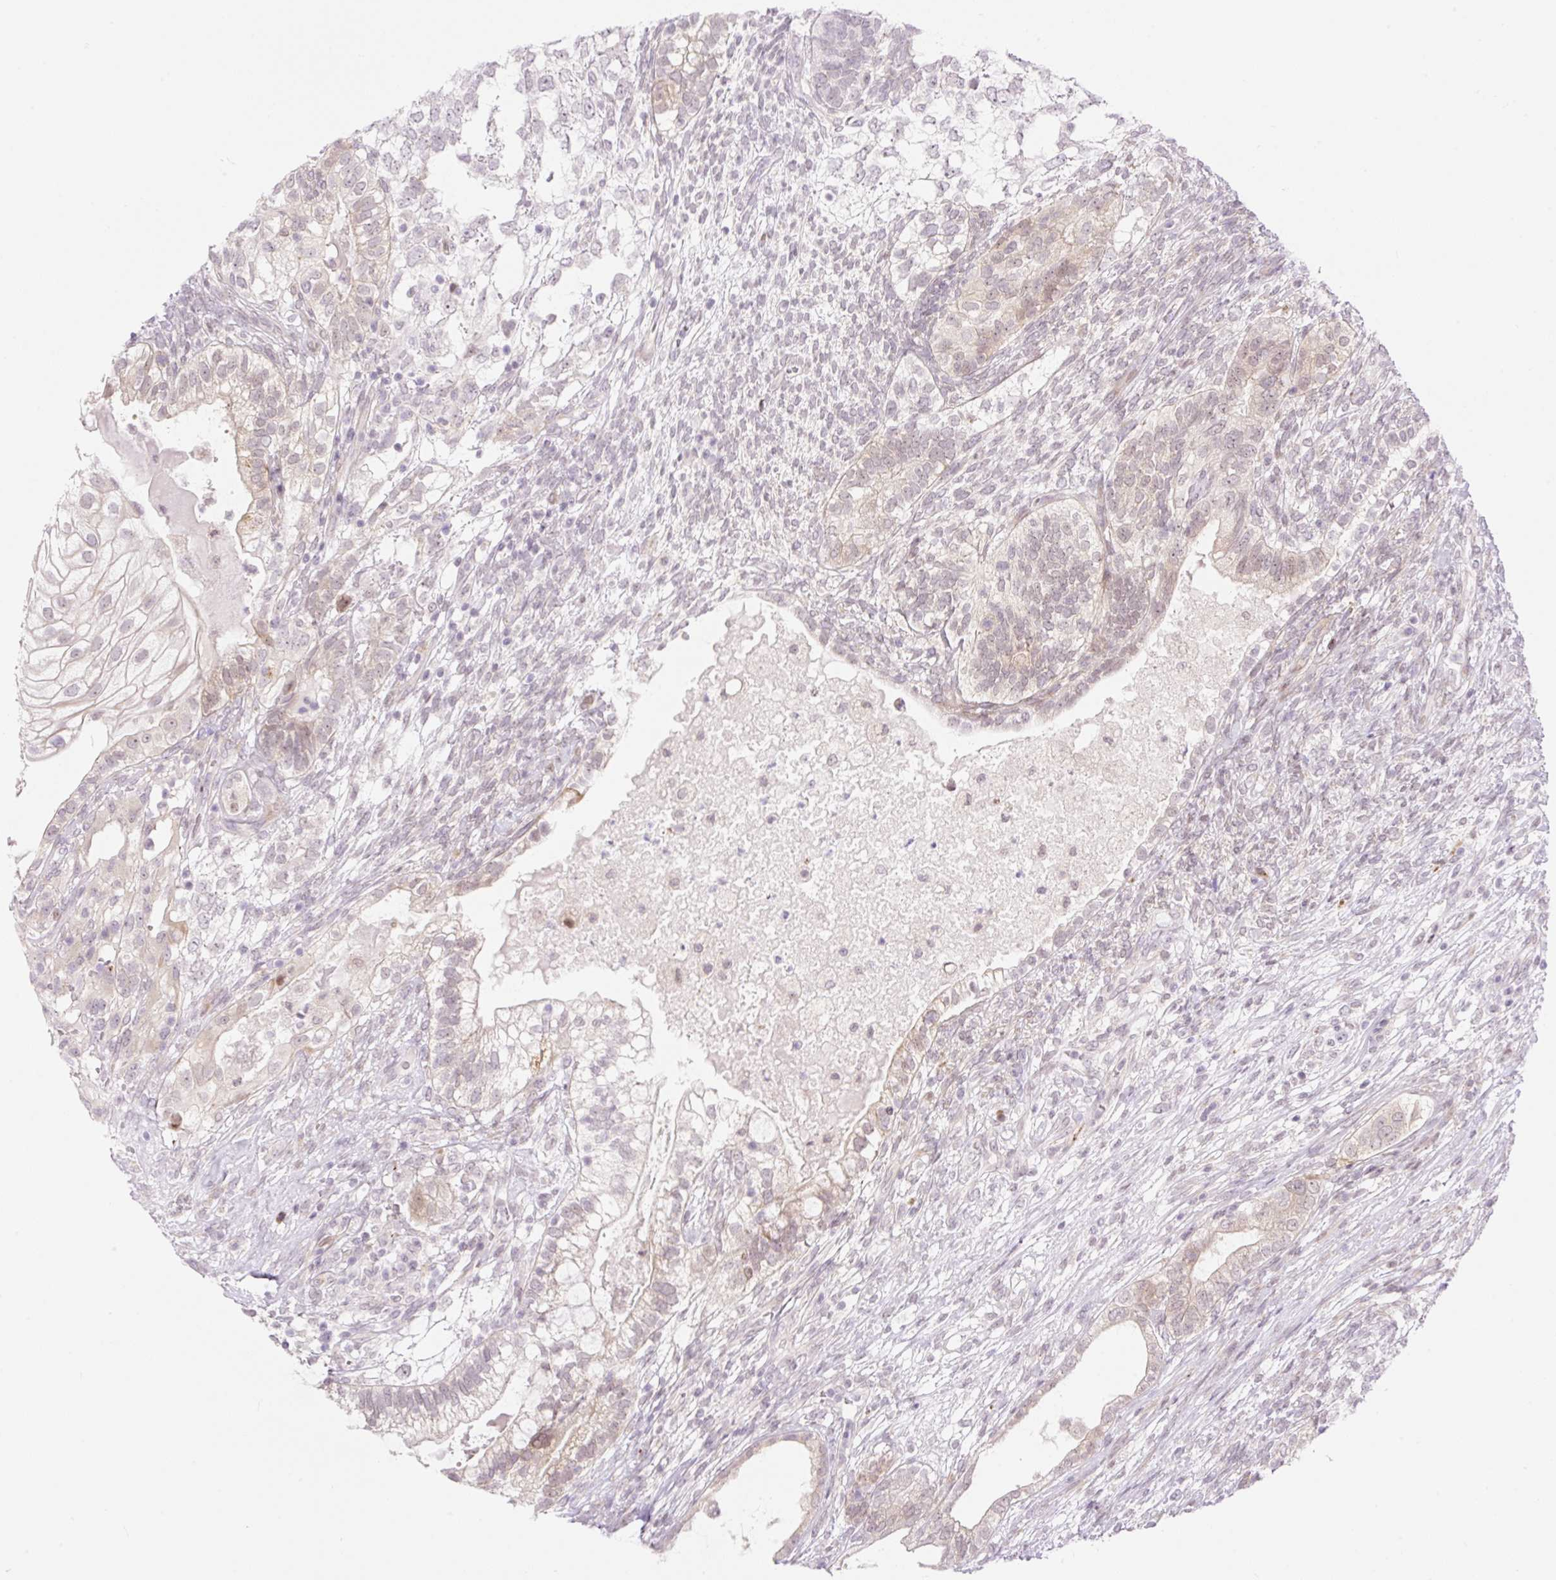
{"staining": {"intensity": "weak", "quantity": "<25%", "location": "cytoplasmic/membranous,nuclear"}, "tissue": "testis cancer", "cell_type": "Tumor cells", "image_type": "cancer", "snomed": [{"axis": "morphology", "description": "Seminoma, NOS"}, {"axis": "morphology", "description": "Carcinoma, Embryonal, NOS"}, {"axis": "topography", "description": "Testis"}], "caption": "This is an immunohistochemistry (IHC) image of seminoma (testis). There is no staining in tumor cells.", "gene": "ZFP41", "patient": {"sex": "male", "age": 41}}